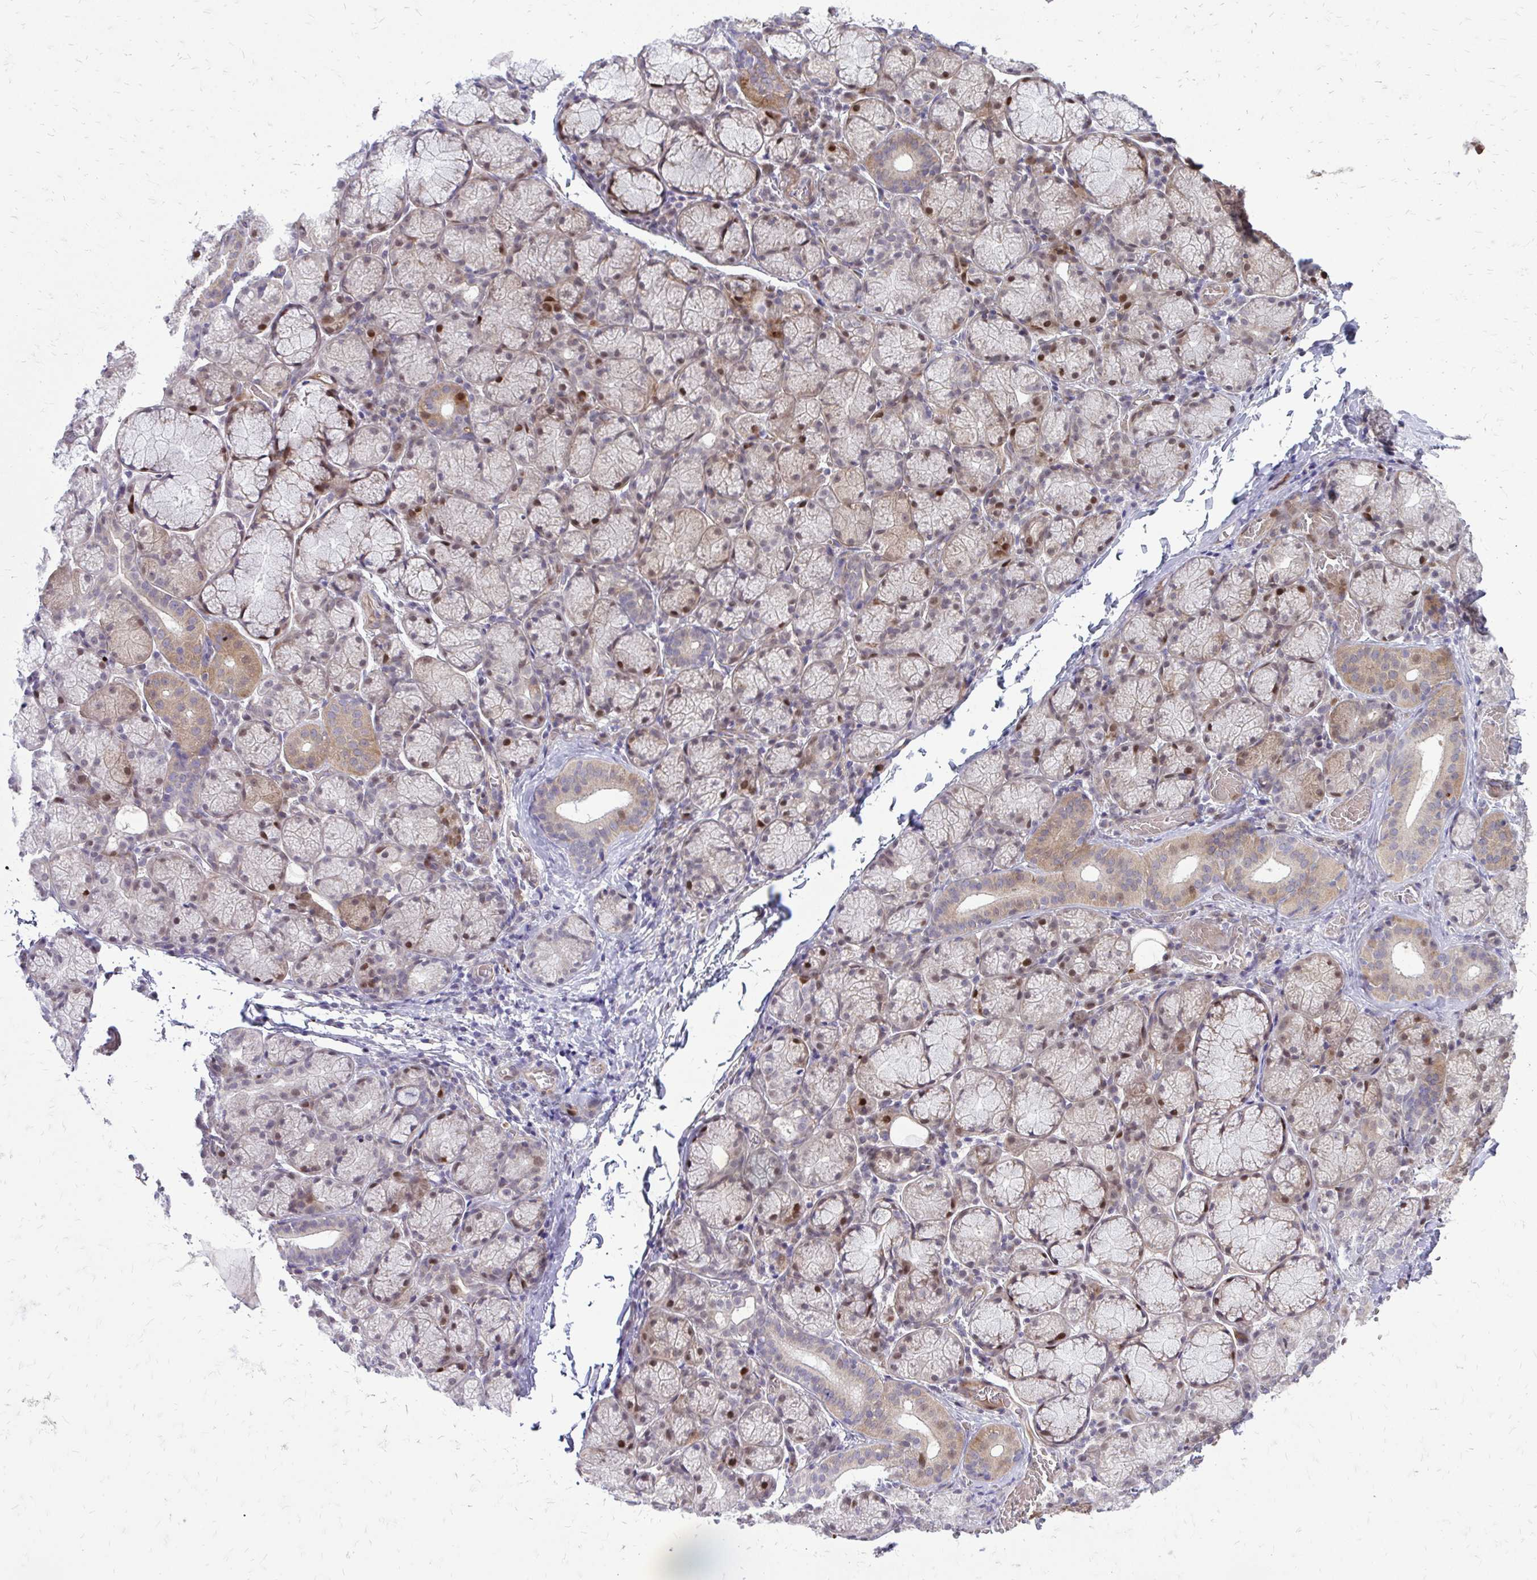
{"staining": {"intensity": "moderate", "quantity": "25%-75%", "location": "cytoplasmic/membranous,nuclear"}, "tissue": "salivary gland", "cell_type": "Glandular cells", "image_type": "normal", "snomed": [{"axis": "morphology", "description": "Normal tissue, NOS"}, {"axis": "topography", "description": "Salivary gland"}], "caption": "Moderate cytoplasmic/membranous,nuclear staining is seen in approximately 25%-75% of glandular cells in benign salivary gland.", "gene": "PPDPFL", "patient": {"sex": "female", "age": 24}}